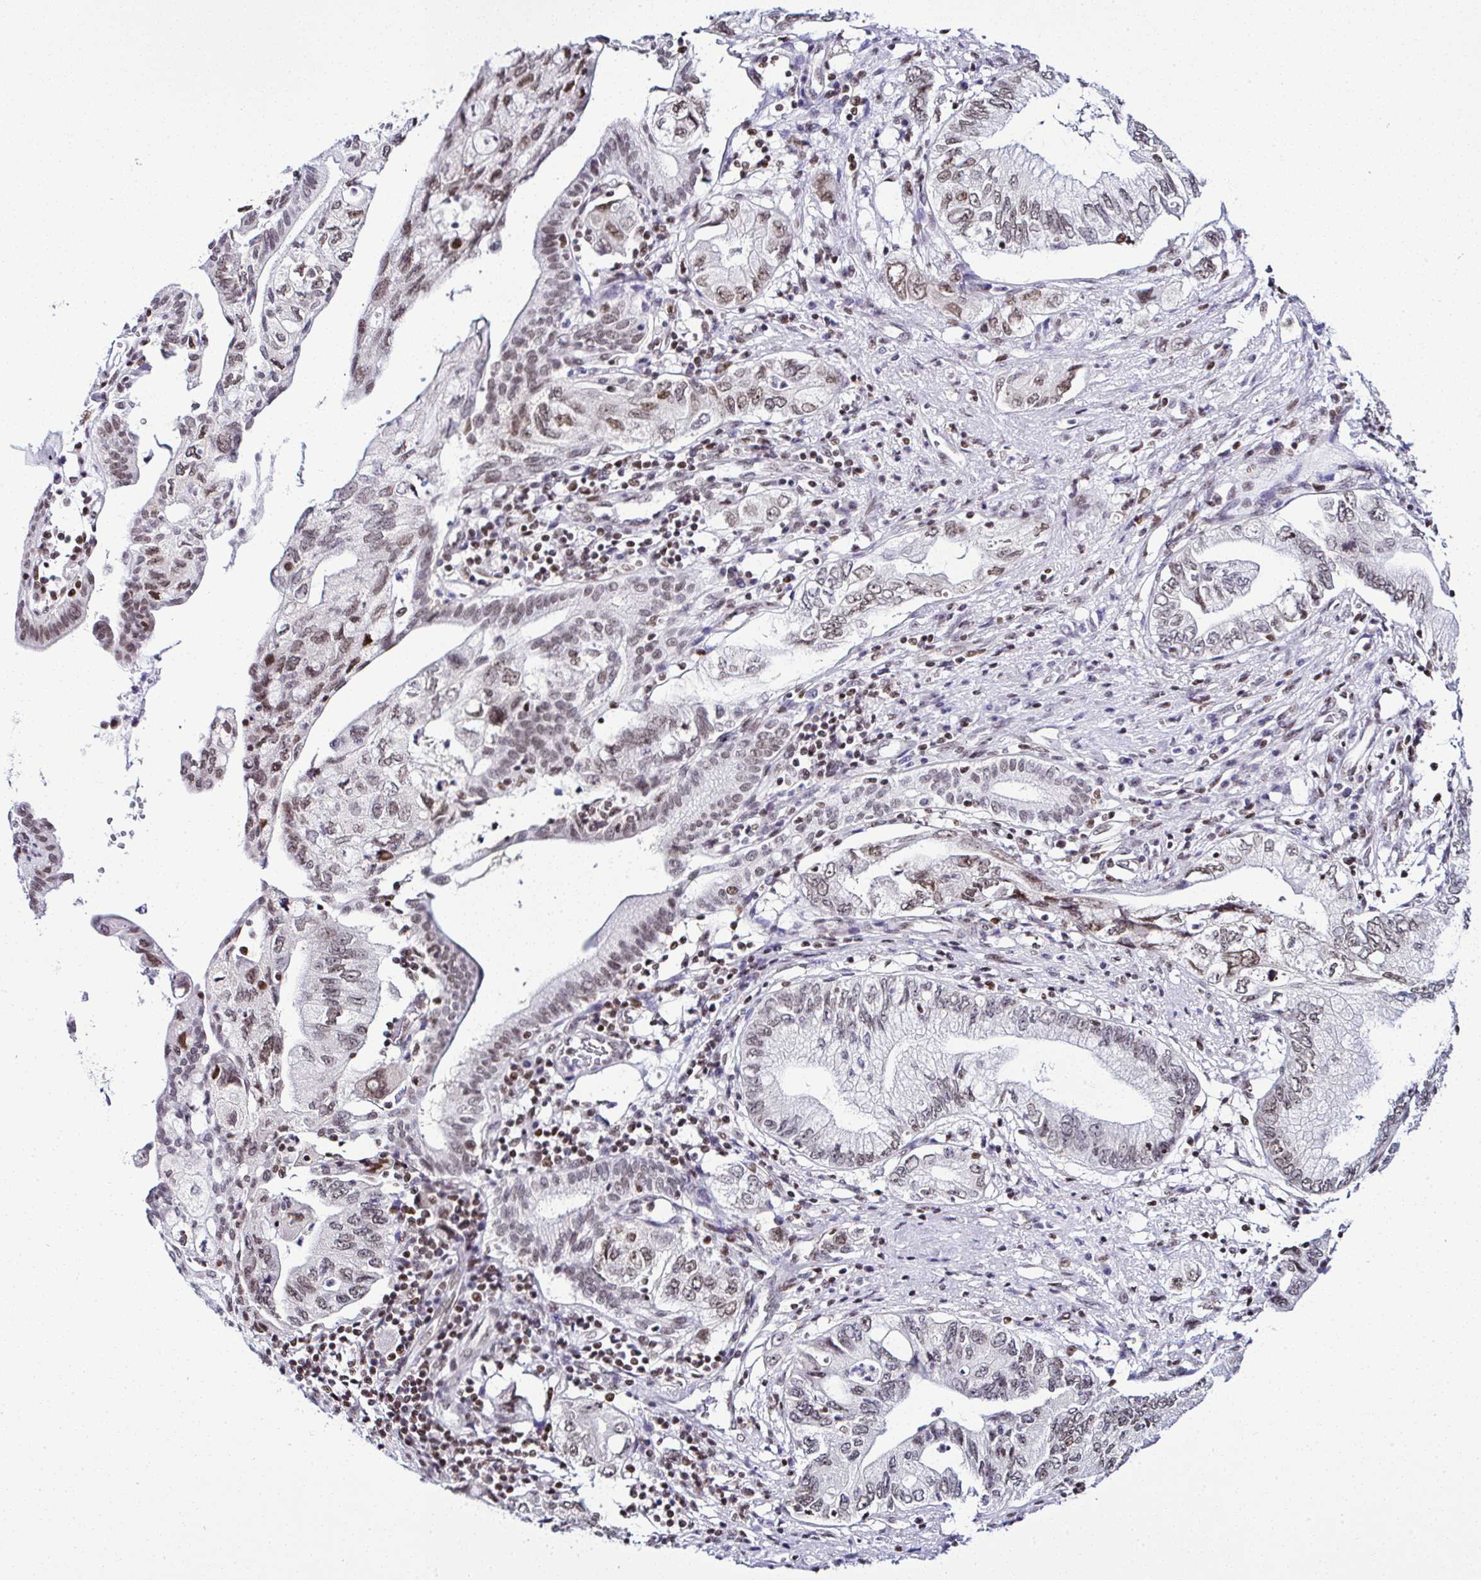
{"staining": {"intensity": "moderate", "quantity": "25%-75%", "location": "nuclear"}, "tissue": "pancreatic cancer", "cell_type": "Tumor cells", "image_type": "cancer", "snomed": [{"axis": "morphology", "description": "Adenocarcinoma, NOS"}, {"axis": "topography", "description": "Pancreas"}], "caption": "Moderate nuclear positivity is present in approximately 25%-75% of tumor cells in pancreatic cancer. The staining is performed using DAB (3,3'-diaminobenzidine) brown chromogen to label protein expression. The nuclei are counter-stained blue using hematoxylin.", "gene": "DR1", "patient": {"sex": "female", "age": 73}}